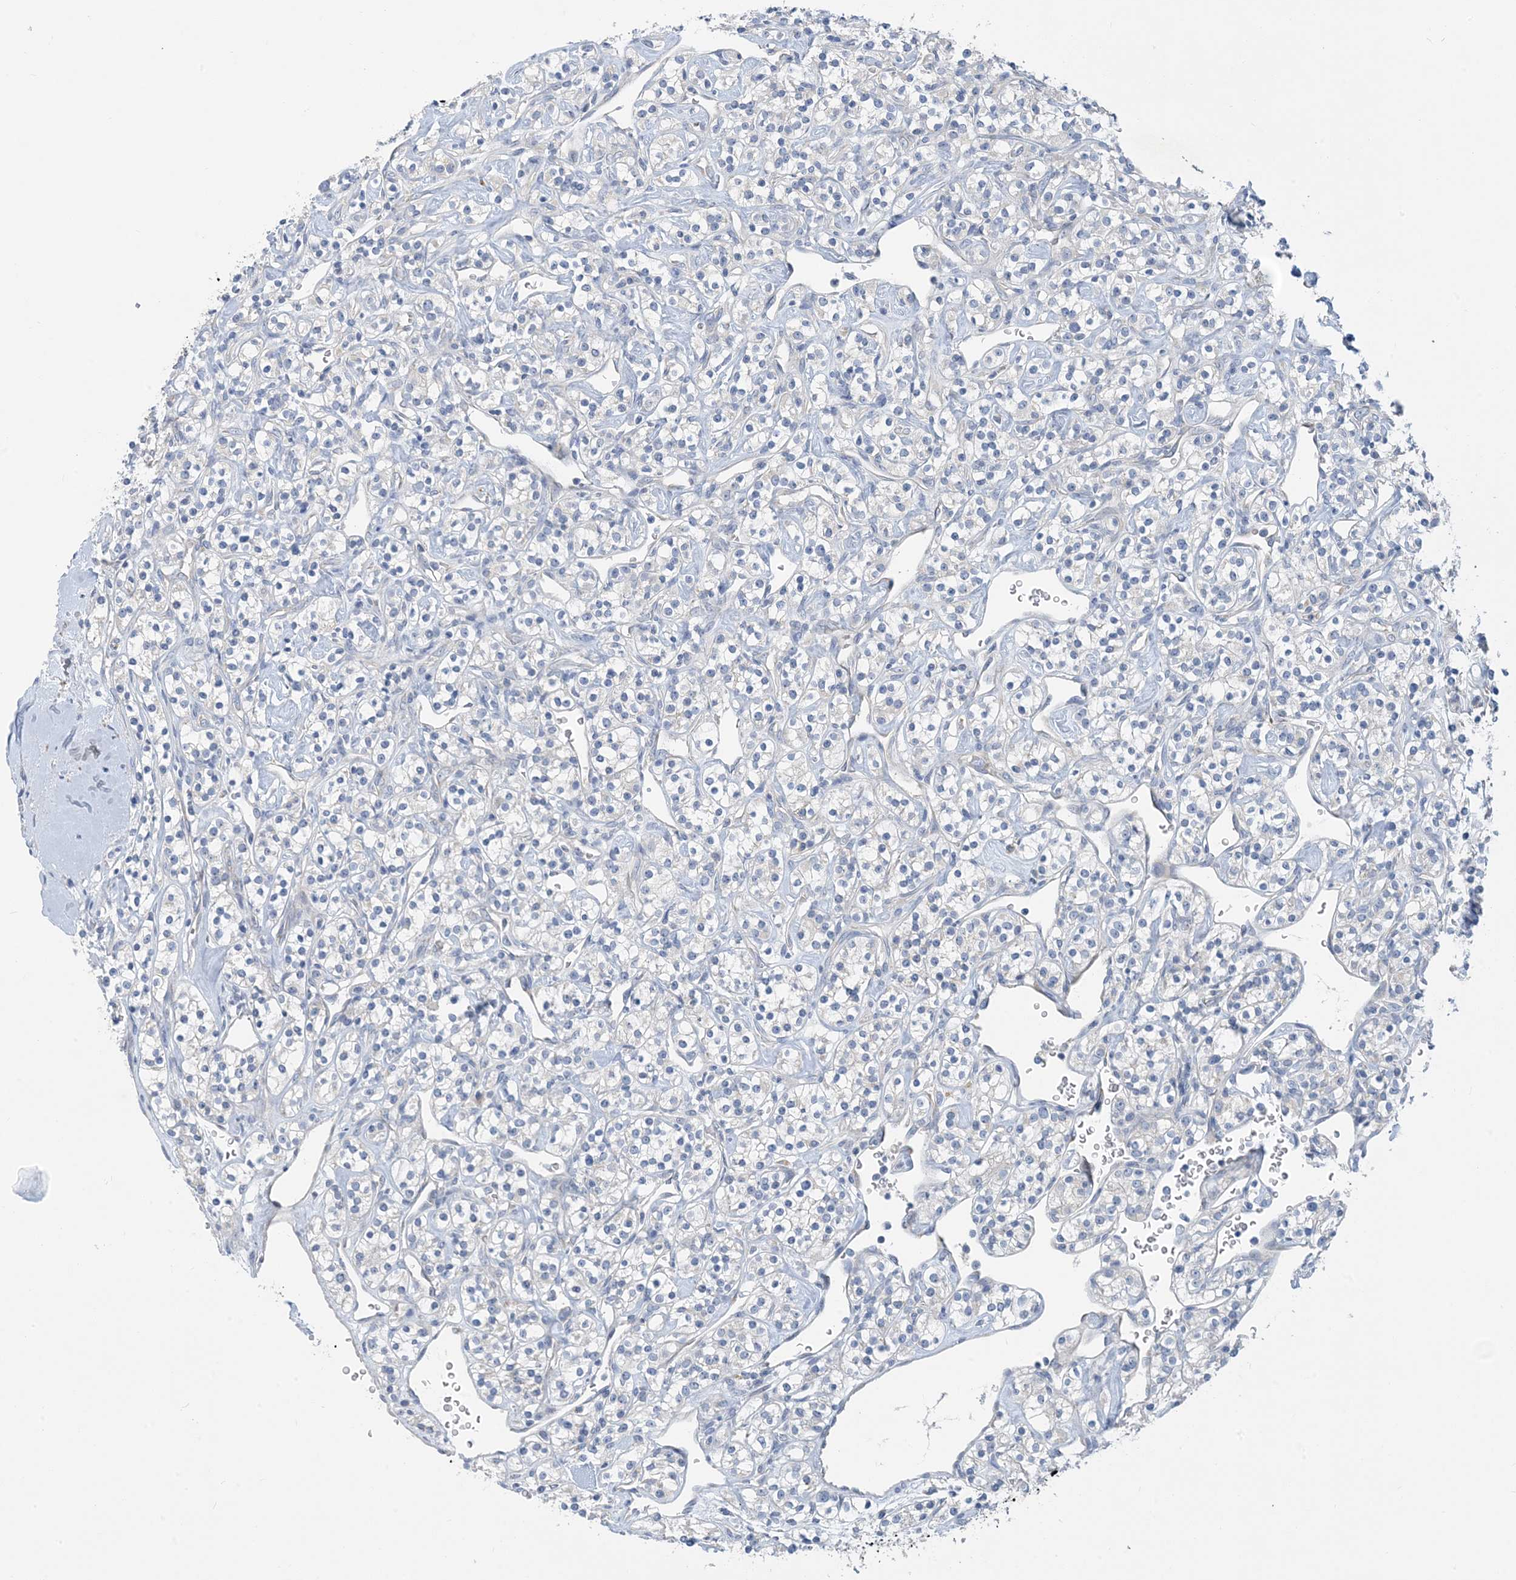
{"staining": {"intensity": "negative", "quantity": "none", "location": "none"}, "tissue": "renal cancer", "cell_type": "Tumor cells", "image_type": "cancer", "snomed": [{"axis": "morphology", "description": "Adenocarcinoma, NOS"}, {"axis": "topography", "description": "Kidney"}], "caption": "Micrograph shows no protein expression in tumor cells of renal cancer tissue.", "gene": "ZCCHC18", "patient": {"sex": "male", "age": 77}}